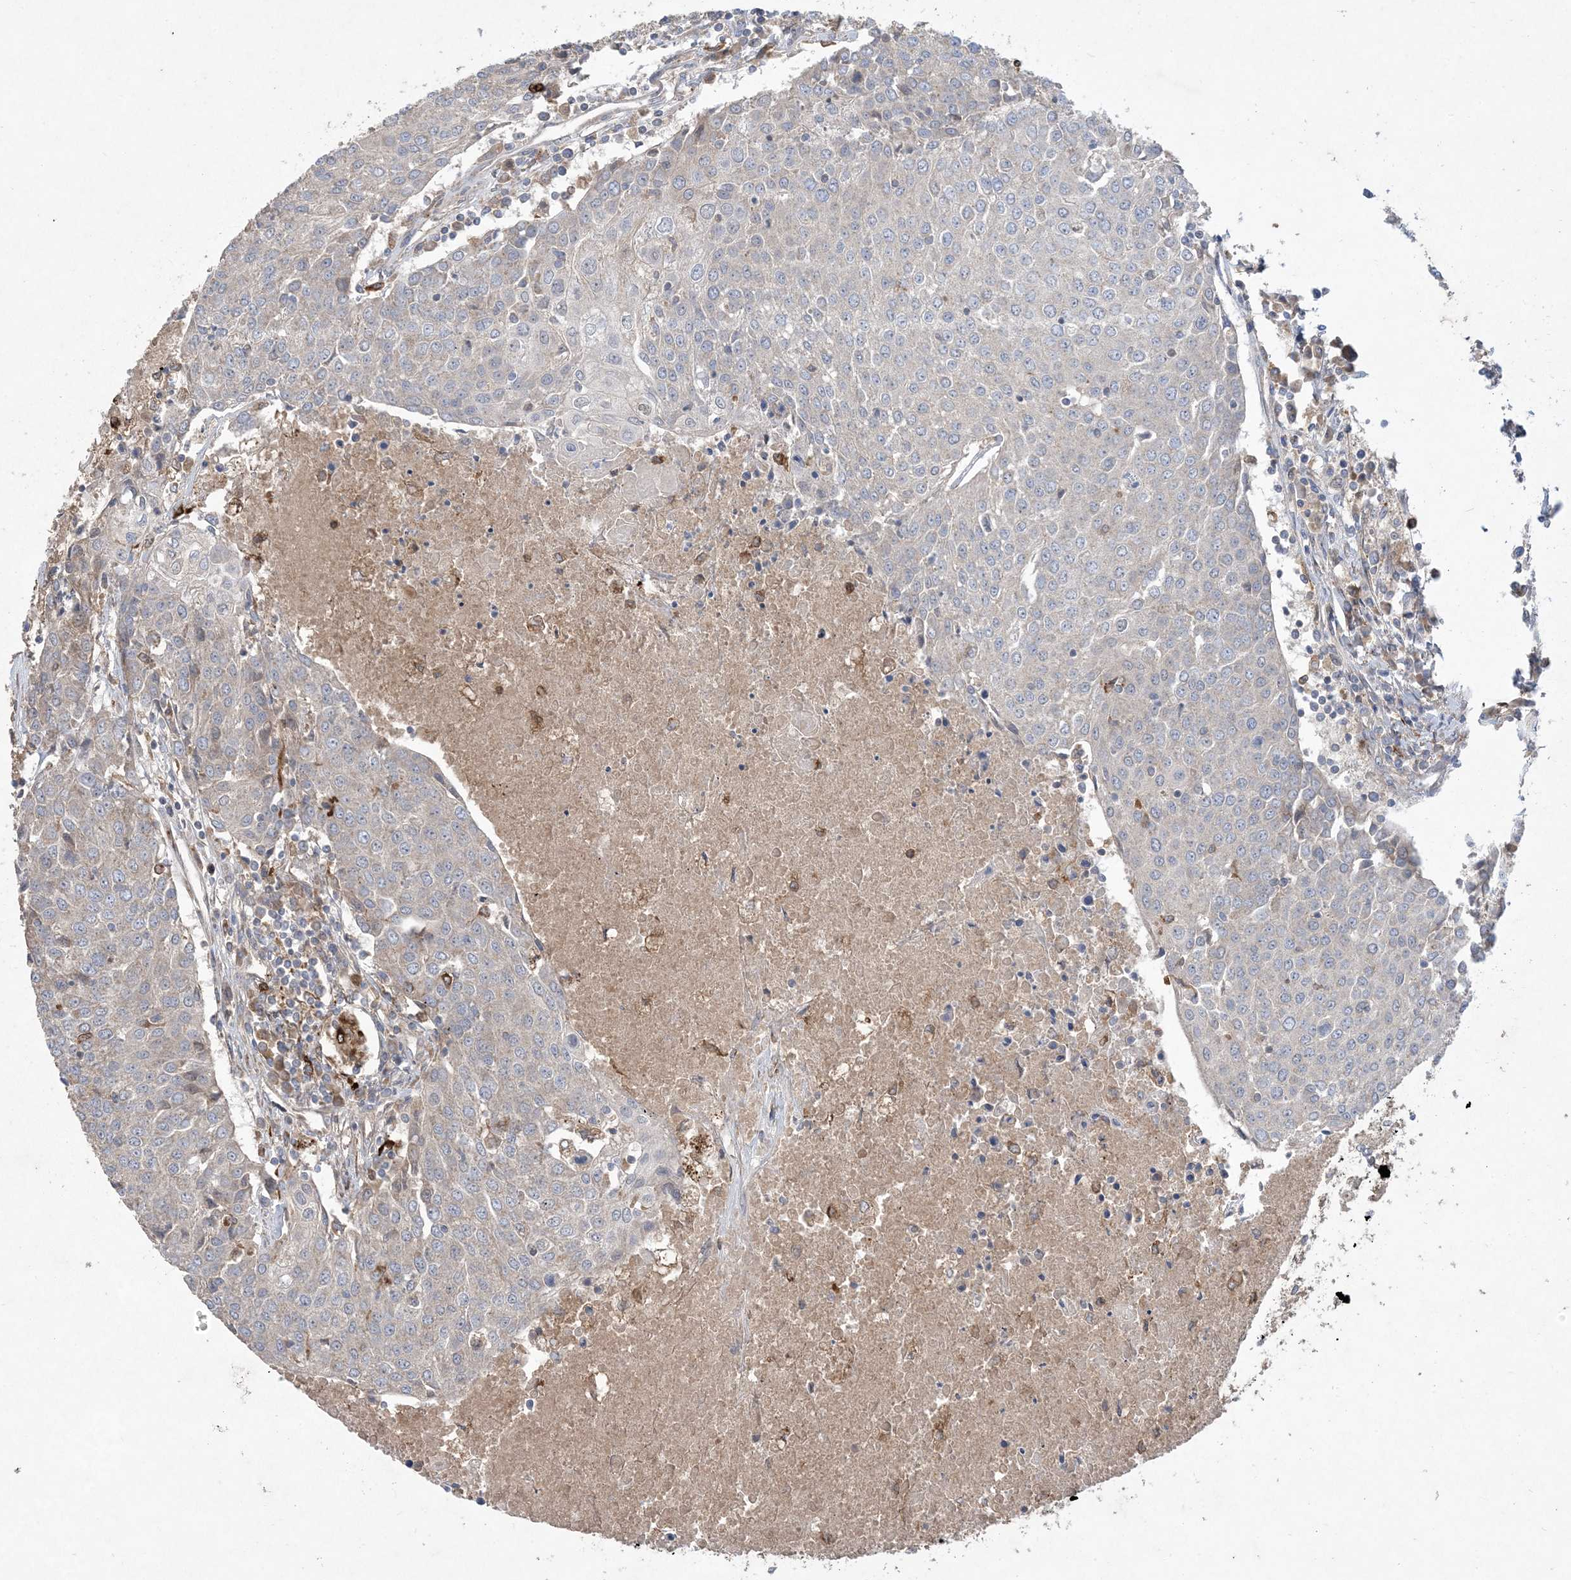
{"staining": {"intensity": "negative", "quantity": "none", "location": "none"}, "tissue": "urothelial cancer", "cell_type": "Tumor cells", "image_type": "cancer", "snomed": [{"axis": "morphology", "description": "Urothelial carcinoma, High grade"}, {"axis": "topography", "description": "Urinary bladder"}], "caption": "This histopathology image is of urothelial carcinoma (high-grade) stained with immunohistochemistry (IHC) to label a protein in brown with the nuclei are counter-stained blue. There is no staining in tumor cells.", "gene": "MASP2", "patient": {"sex": "female", "age": 85}}